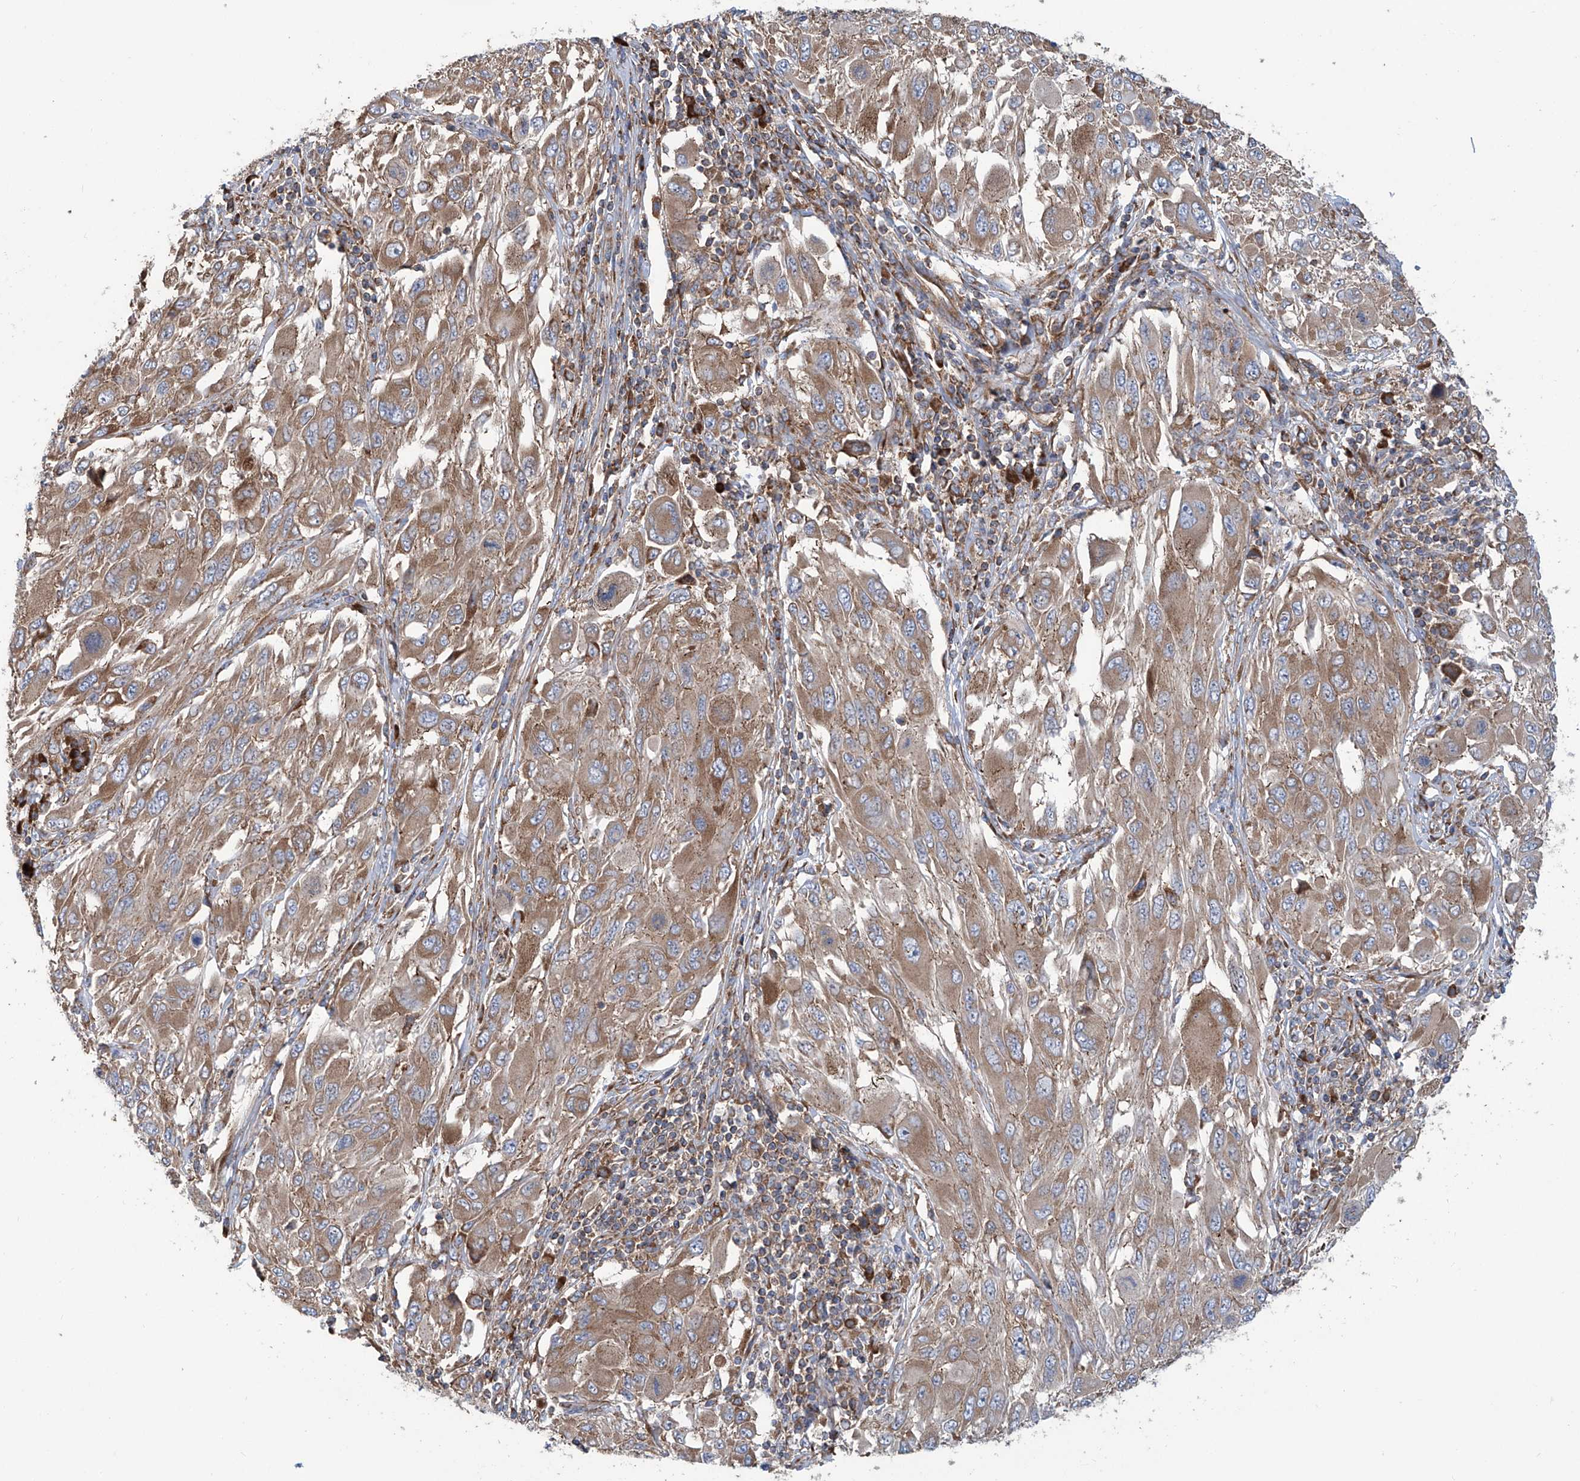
{"staining": {"intensity": "moderate", "quantity": ">75%", "location": "cytoplasmic/membranous"}, "tissue": "melanoma", "cell_type": "Tumor cells", "image_type": "cancer", "snomed": [{"axis": "morphology", "description": "Malignant melanoma, NOS"}, {"axis": "topography", "description": "Skin"}], "caption": "The immunohistochemical stain shows moderate cytoplasmic/membranous expression in tumor cells of melanoma tissue. Immunohistochemistry stains the protein in brown and the nuclei are stained blue.", "gene": "SENP2", "patient": {"sex": "female", "age": 91}}